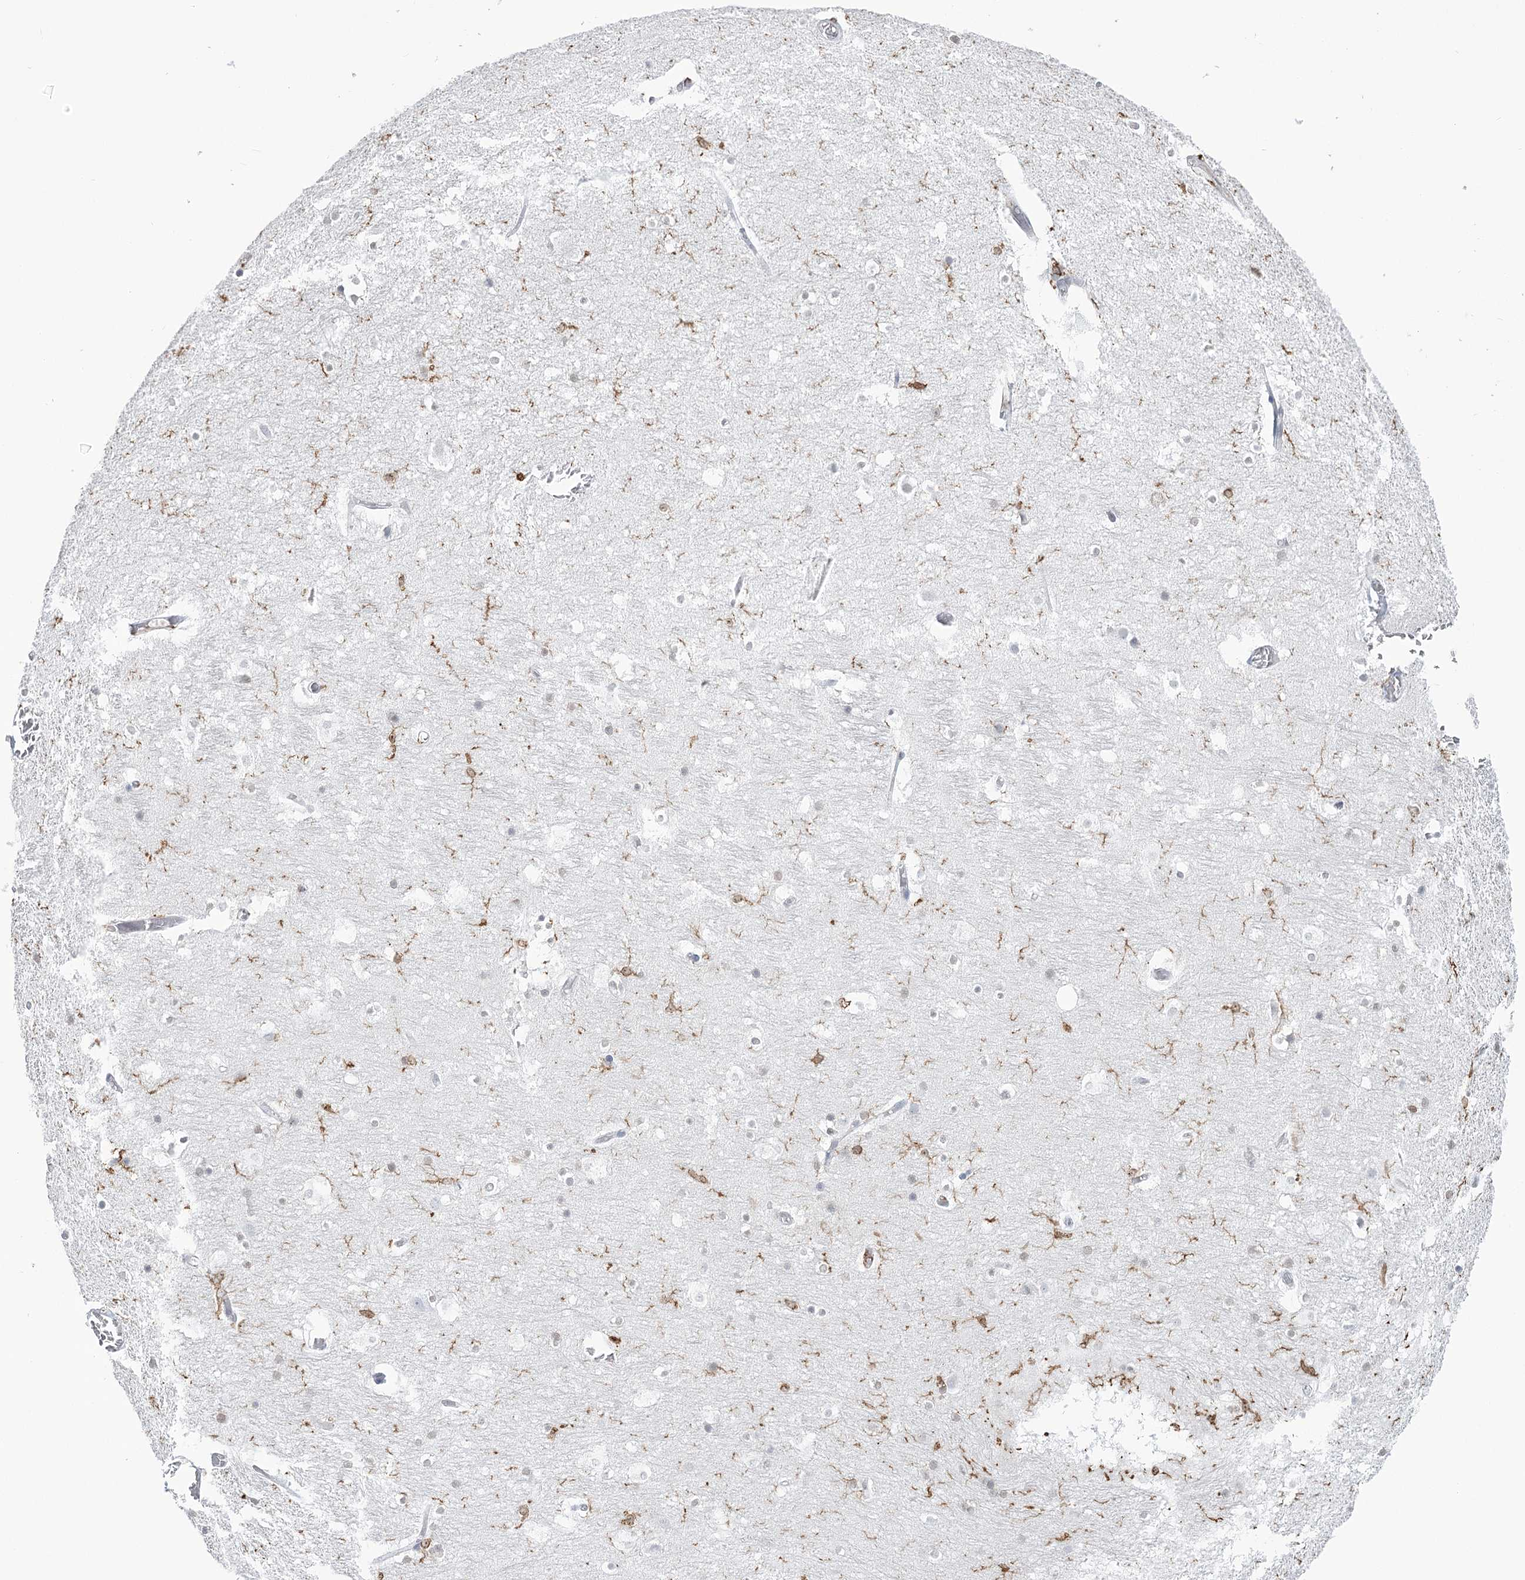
{"staining": {"intensity": "moderate", "quantity": "<25%", "location": "cytoplasmic/membranous,nuclear"}, "tissue": "hippocampus", "cell_type": "Glial cells", "image_type": "normal", "snomed": [{"axis": "morphology", "description": "Normal tissue, NOS"}, {"axis": "topography", "description": "Hippocampus"}], "caption": "IHC staining of benign hippocampus, which exhibits low levels of moderate cytoplasmic/membranous,nuclear expression in approximately <25% of glial cells indicating moderate cytoplasmic/membranous,nuclear protein expression. The staining was performed using DAB (brown) for protein detection and nuclei were counterstained in hematoxylin (blue).", "gene": "C11orf1", "patient": {"sex": "female", "age": 52}}